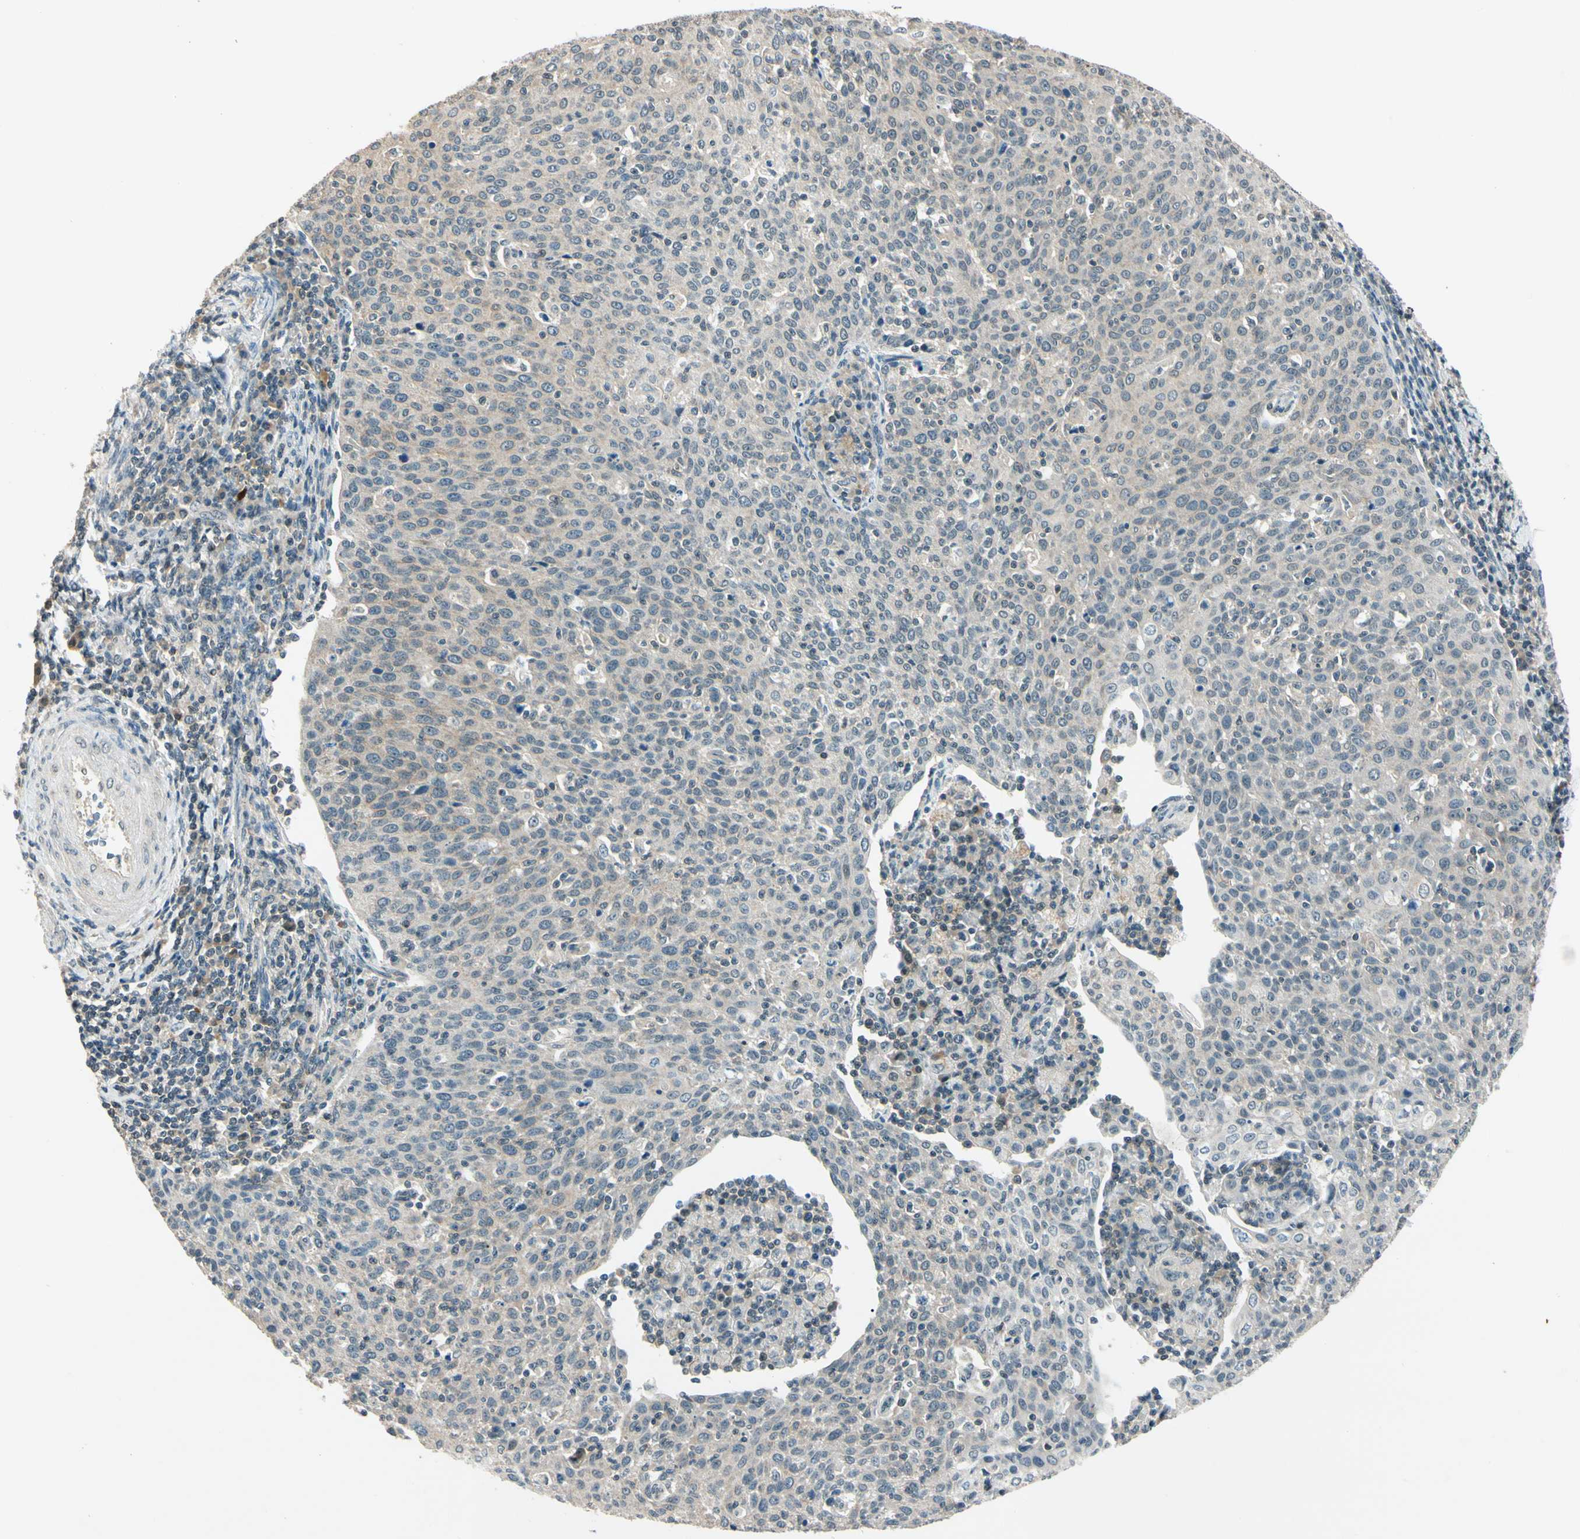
{"staining": {"intensity": "weak", "quantity": "25%-75%", "location": "cytoplasmic/membranous"}, "tissue": "cervical cancer", "cell_type": "Tumor cells", "image_type": "cancer", "snomed": [{"axis": "morphology", "description": "Squamous cell carcinoma, NOS"}, {"axis": "topography", "description": "Cervix"}], "caption": "Weak cytoplasmic/membranous protein positivity is present in about 25%-75% of tumor cells in cervical cancer.", "gene": "ZSCAN12", "patient": {"sex": "female", "age": 38}}